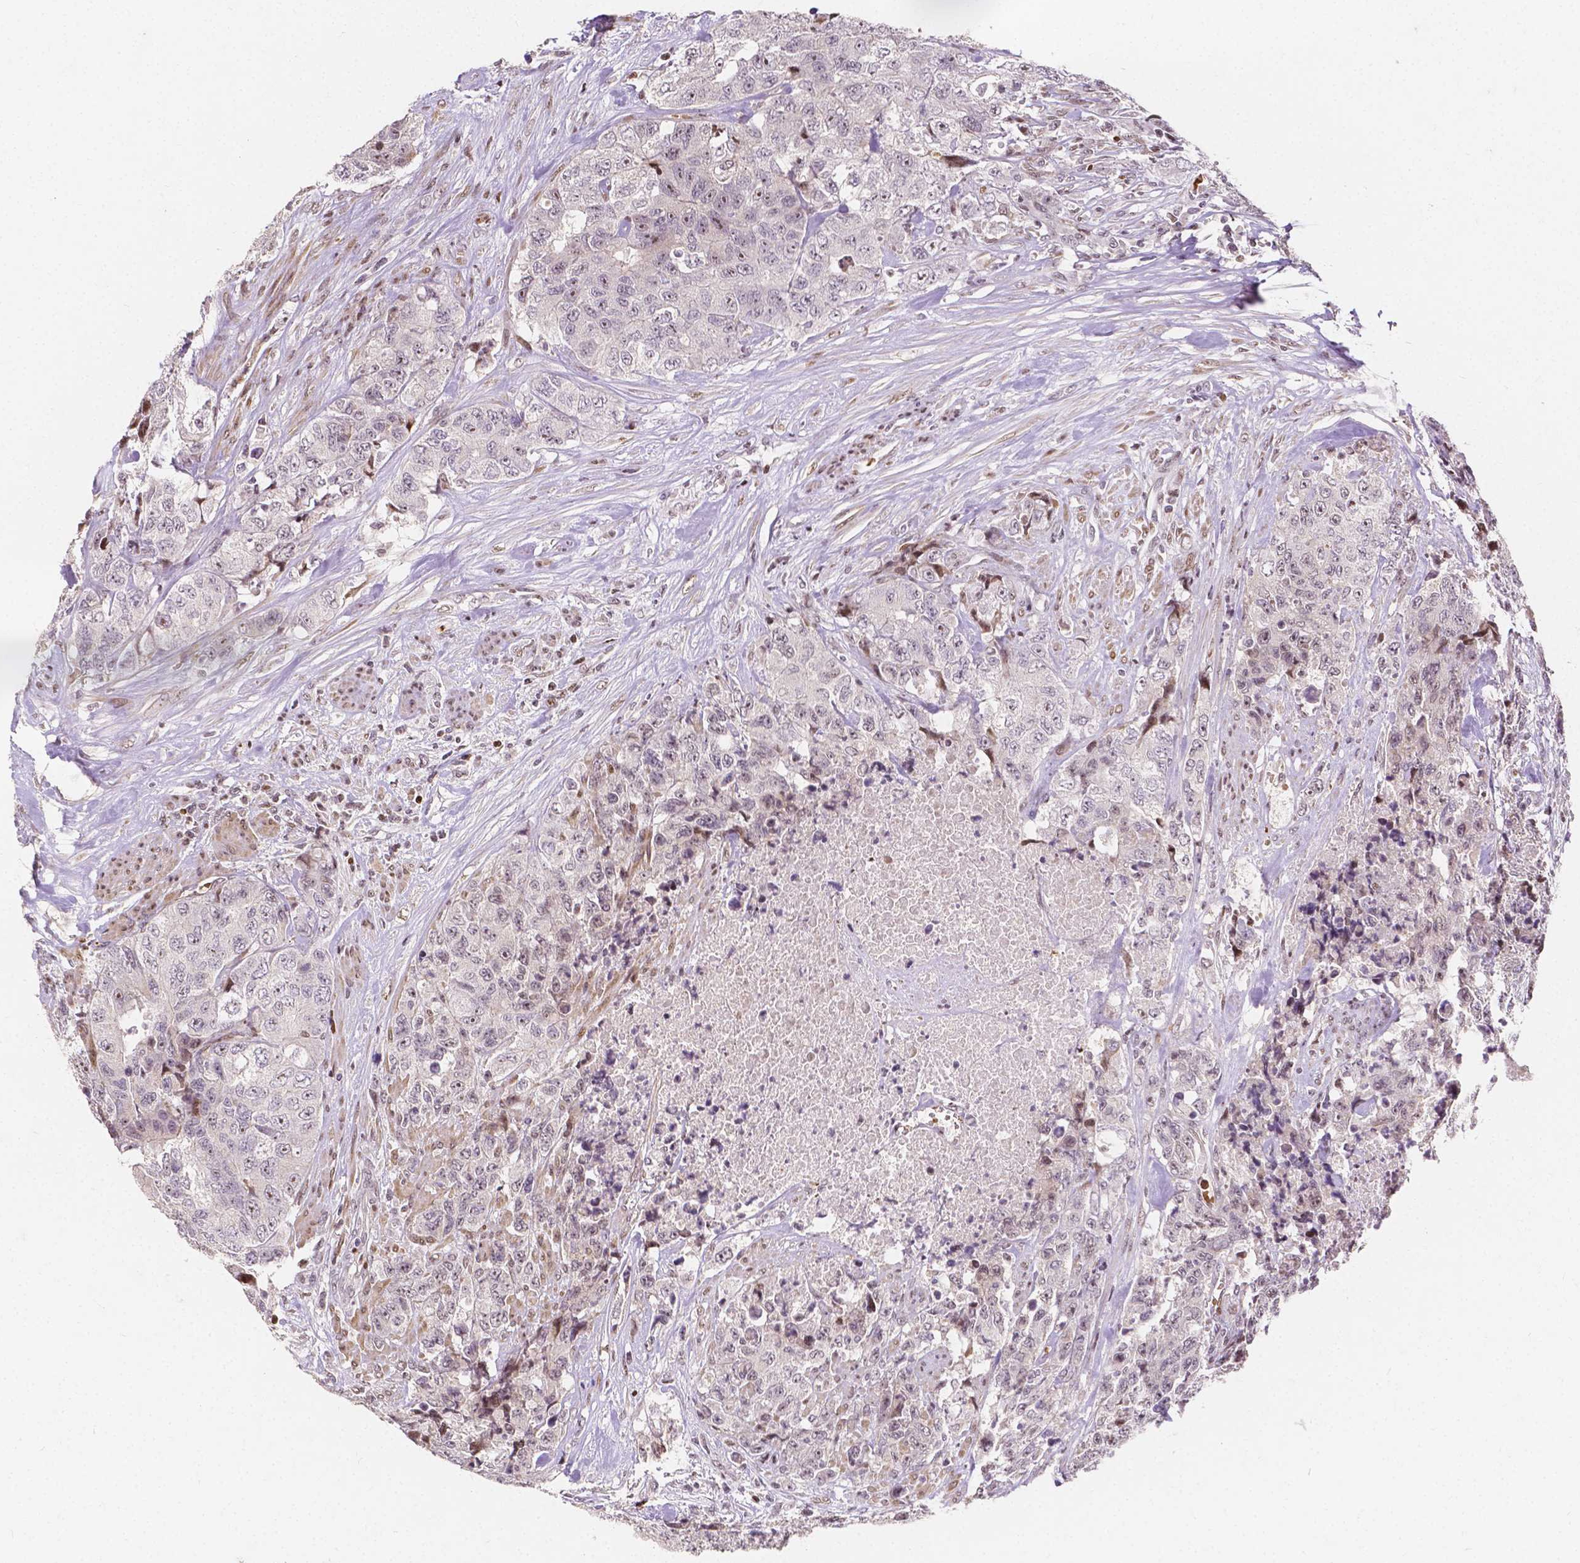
{"staining": {"intensity": "negative", "quantity": "none", "location": "none"}, "tissue": "urothelial cancer", "cell_type": "Tumor cells", "image_type": "cancer", "snomed": [{"axis": "morphology", "description": "Urothelial carcinoma, High grade"}, {"axis": "topography", "description": "Urinary bladder"}], "caption": "Tumor cells show no significant protein expression in urothelial cancer.", "gene": "PTPN18", "patient": {"sex": "female", "age": 78}}